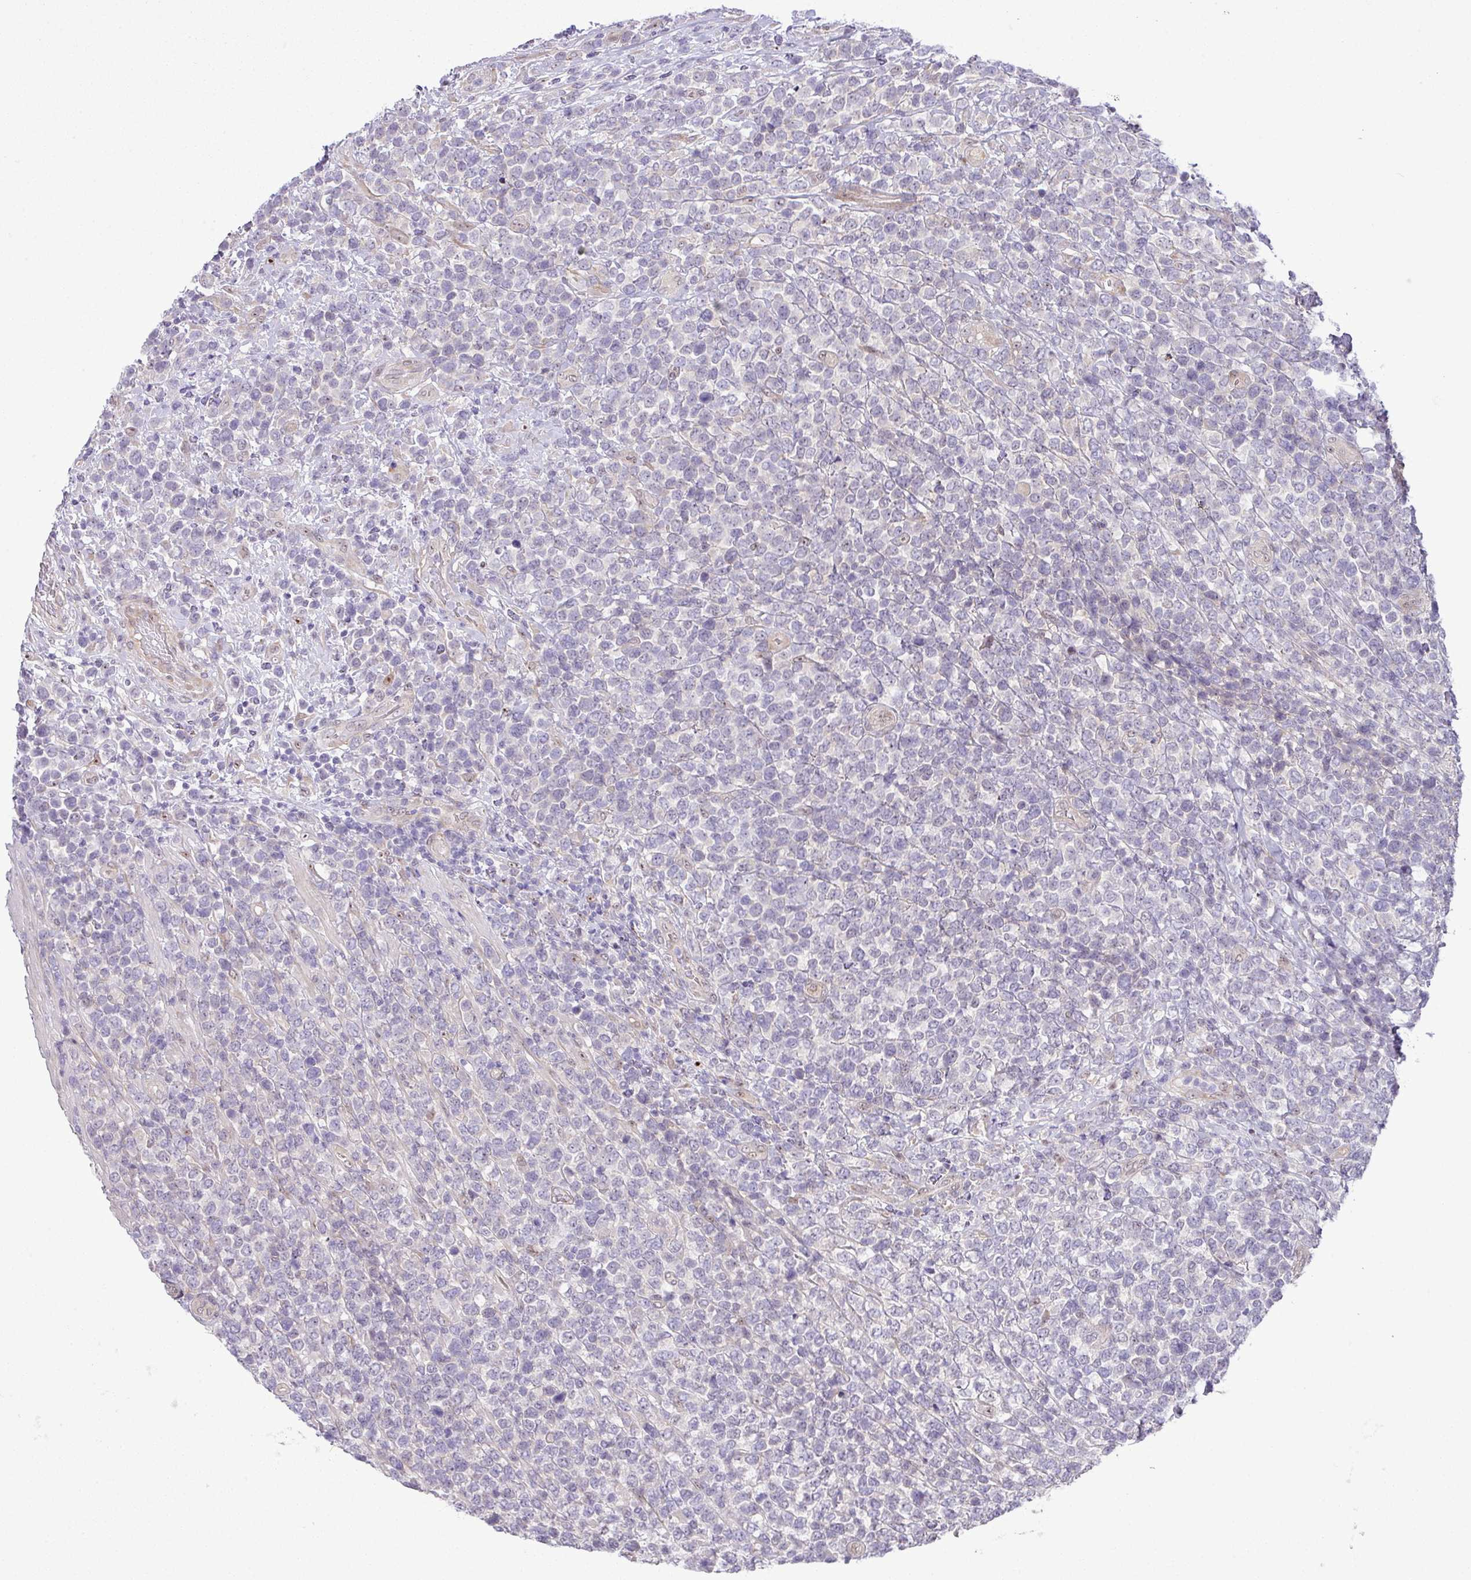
{"staining": {"intensity": "negative", "quantity": "none", "location": "none"}, "tissue": "lymphoma", "cell_type": "Tumor cells", "image_type": "cancer", "snomed": [{"axis": "morphology", "description": "Malignant lymphoma, non-Hodgkin's type, High grade"}, {"axis": "topography", "description": "Soft tissue"}], "caption": "Lymphoma stained for a protein using IHC demonstrates no staining tumor cells.", "gene": "MAK16", "patient": {"sex": "female", "age": 56}}